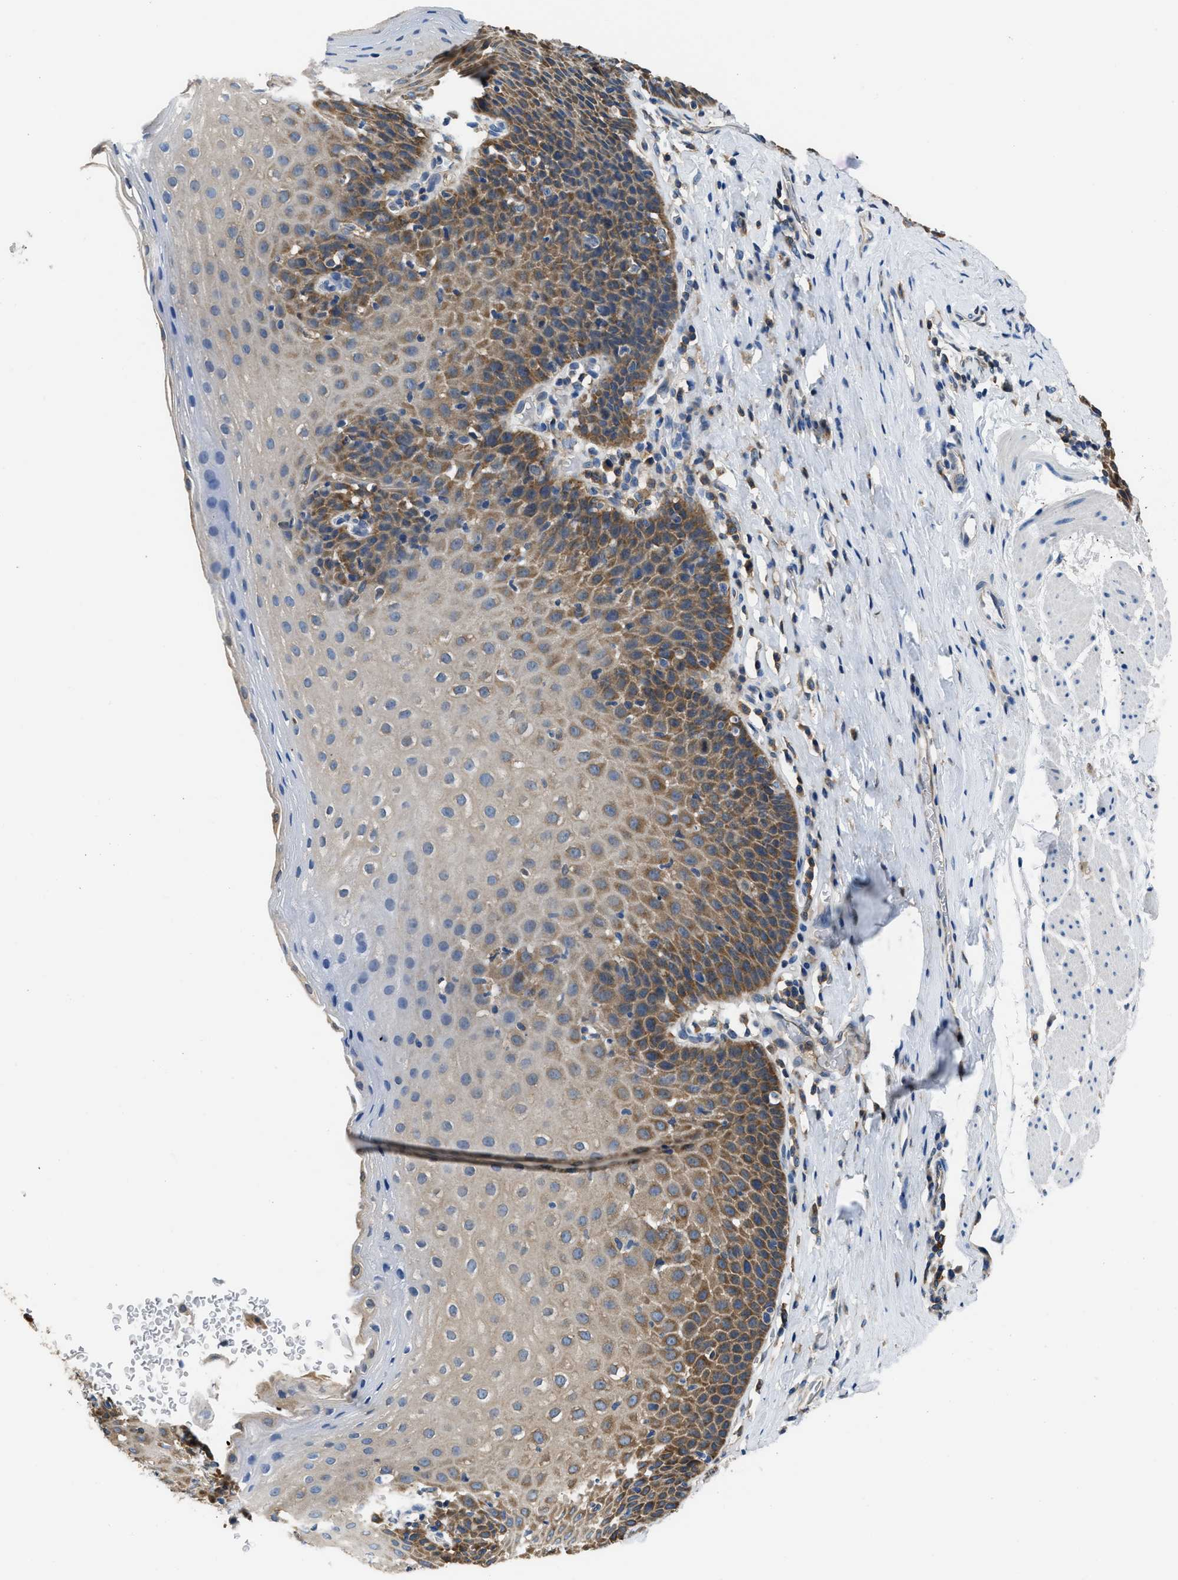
{"staining": {"intensity": "moderate", "quantity": ">75%", "location": "cytoplasmic/membranous"}, "tissue": "esophagus", "cell_type": "Squamous epithelial cells", "image_type": "normal", "snomed": [{"axis": "morphology", "description": "Normal tissue, NOS"}, {"axis": "topography", "description": "Esophagus"}], "caption": "The immunohistochemical stain shows moderate cytoplasmic/membranous staining in squamous epithelial cells of benign esophagus. Ihc stains the protein in brown and the nuclei are stained blue.", "gene": "PKM", "patient": {"sex": "female", "age": 61}}